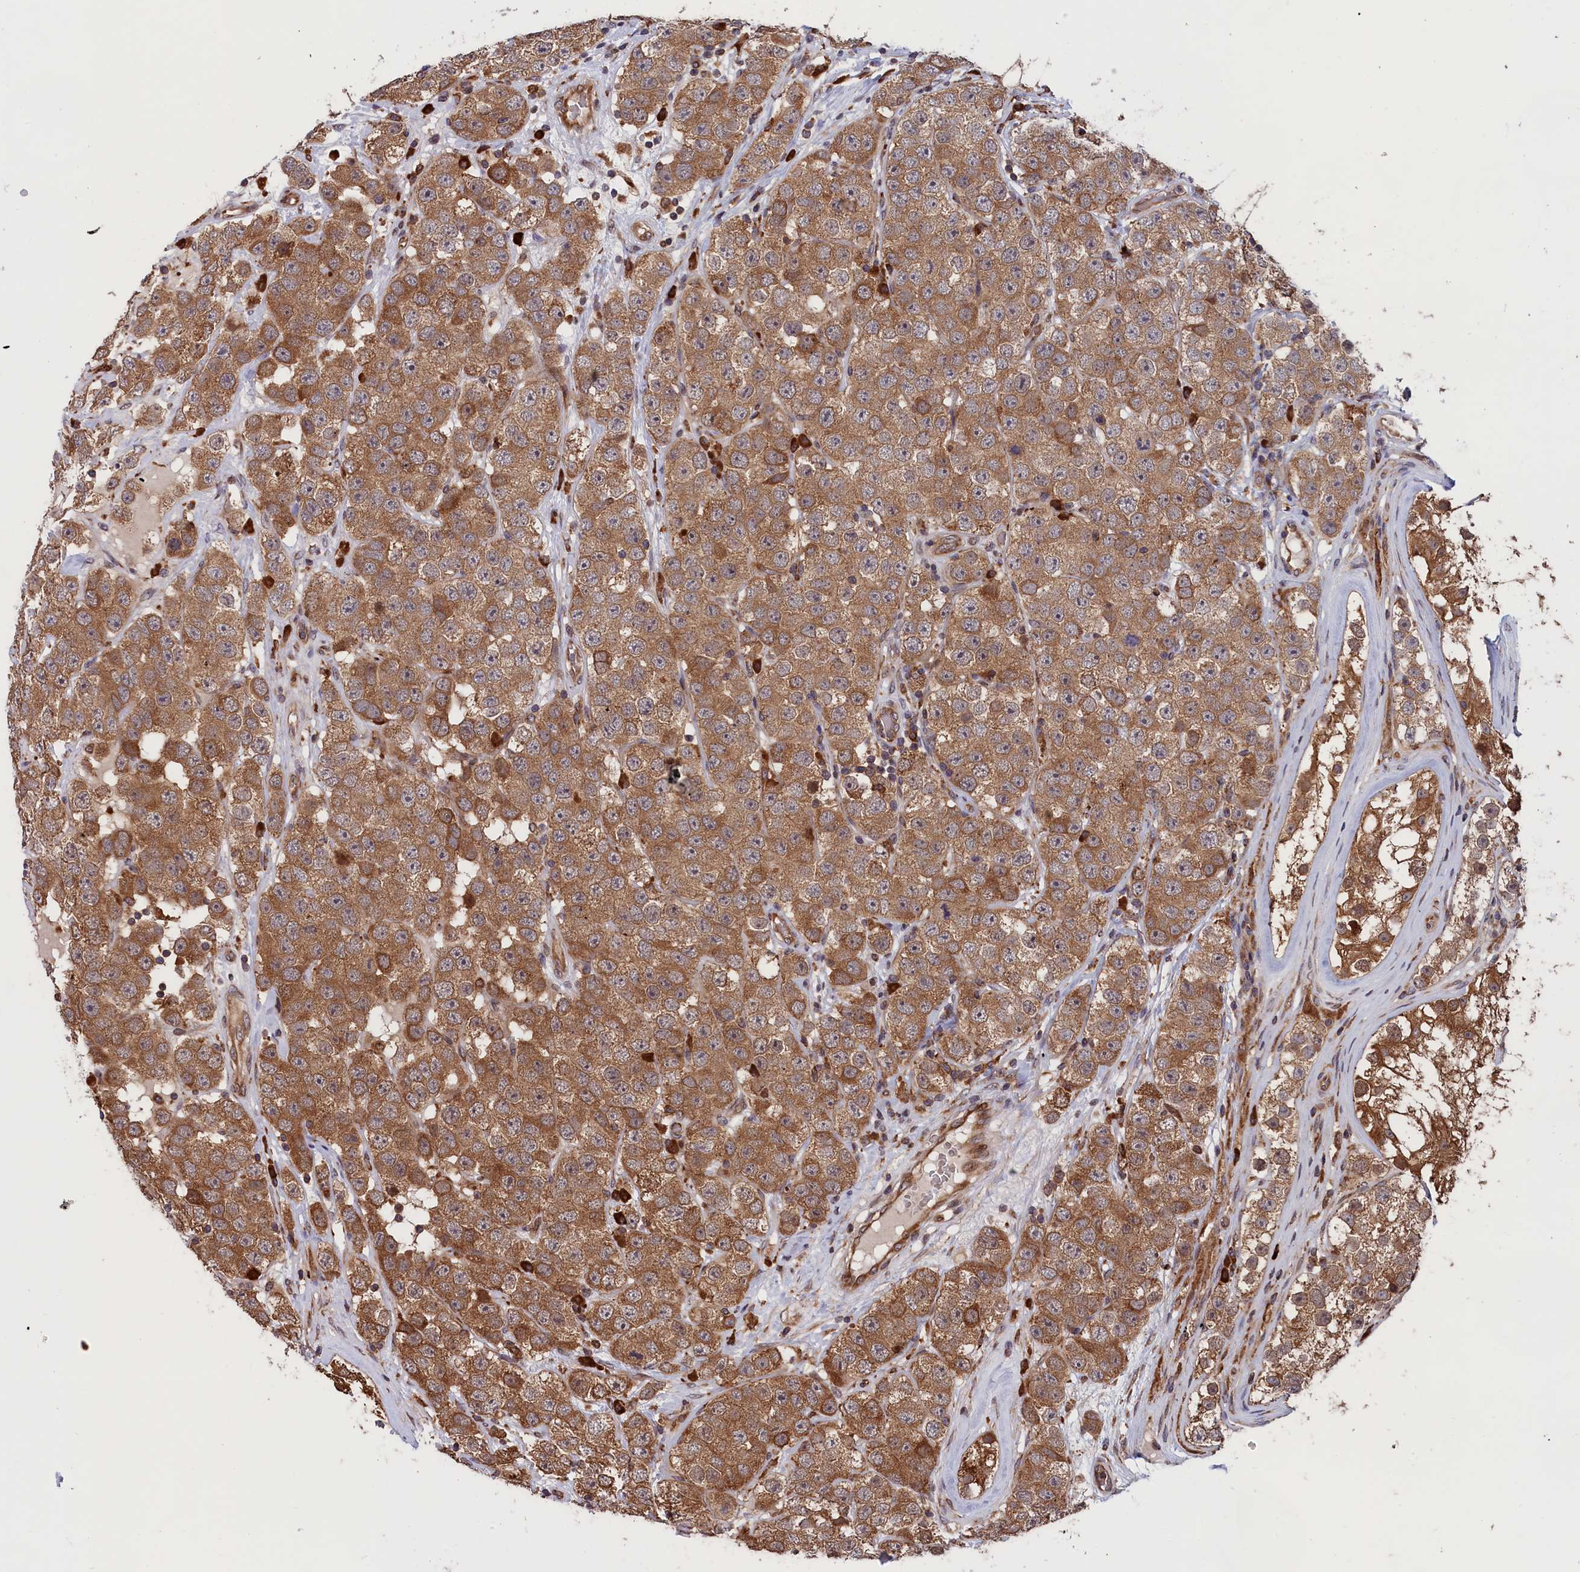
{"staining": {"intensity": "moderate", "quantity": ">75%", "location": "cytoplasmic/membranous"}, "tissue": "testis cancer", "cell_type": "Tumor cells", "image_type": "cancer", "snomed": [{"axis": "morphology", "description": "Seminoma, NOS"}, {"axis": "topography", "description": "Testis"}], "caption": "Human testis cancer stained for a protein (brown) displays moderate cytoplasmic/membranous positive expression in about >75% of tumor cells.", "gene": "PLA2G4C", "patient": {"sex": "male", "age": 28}}